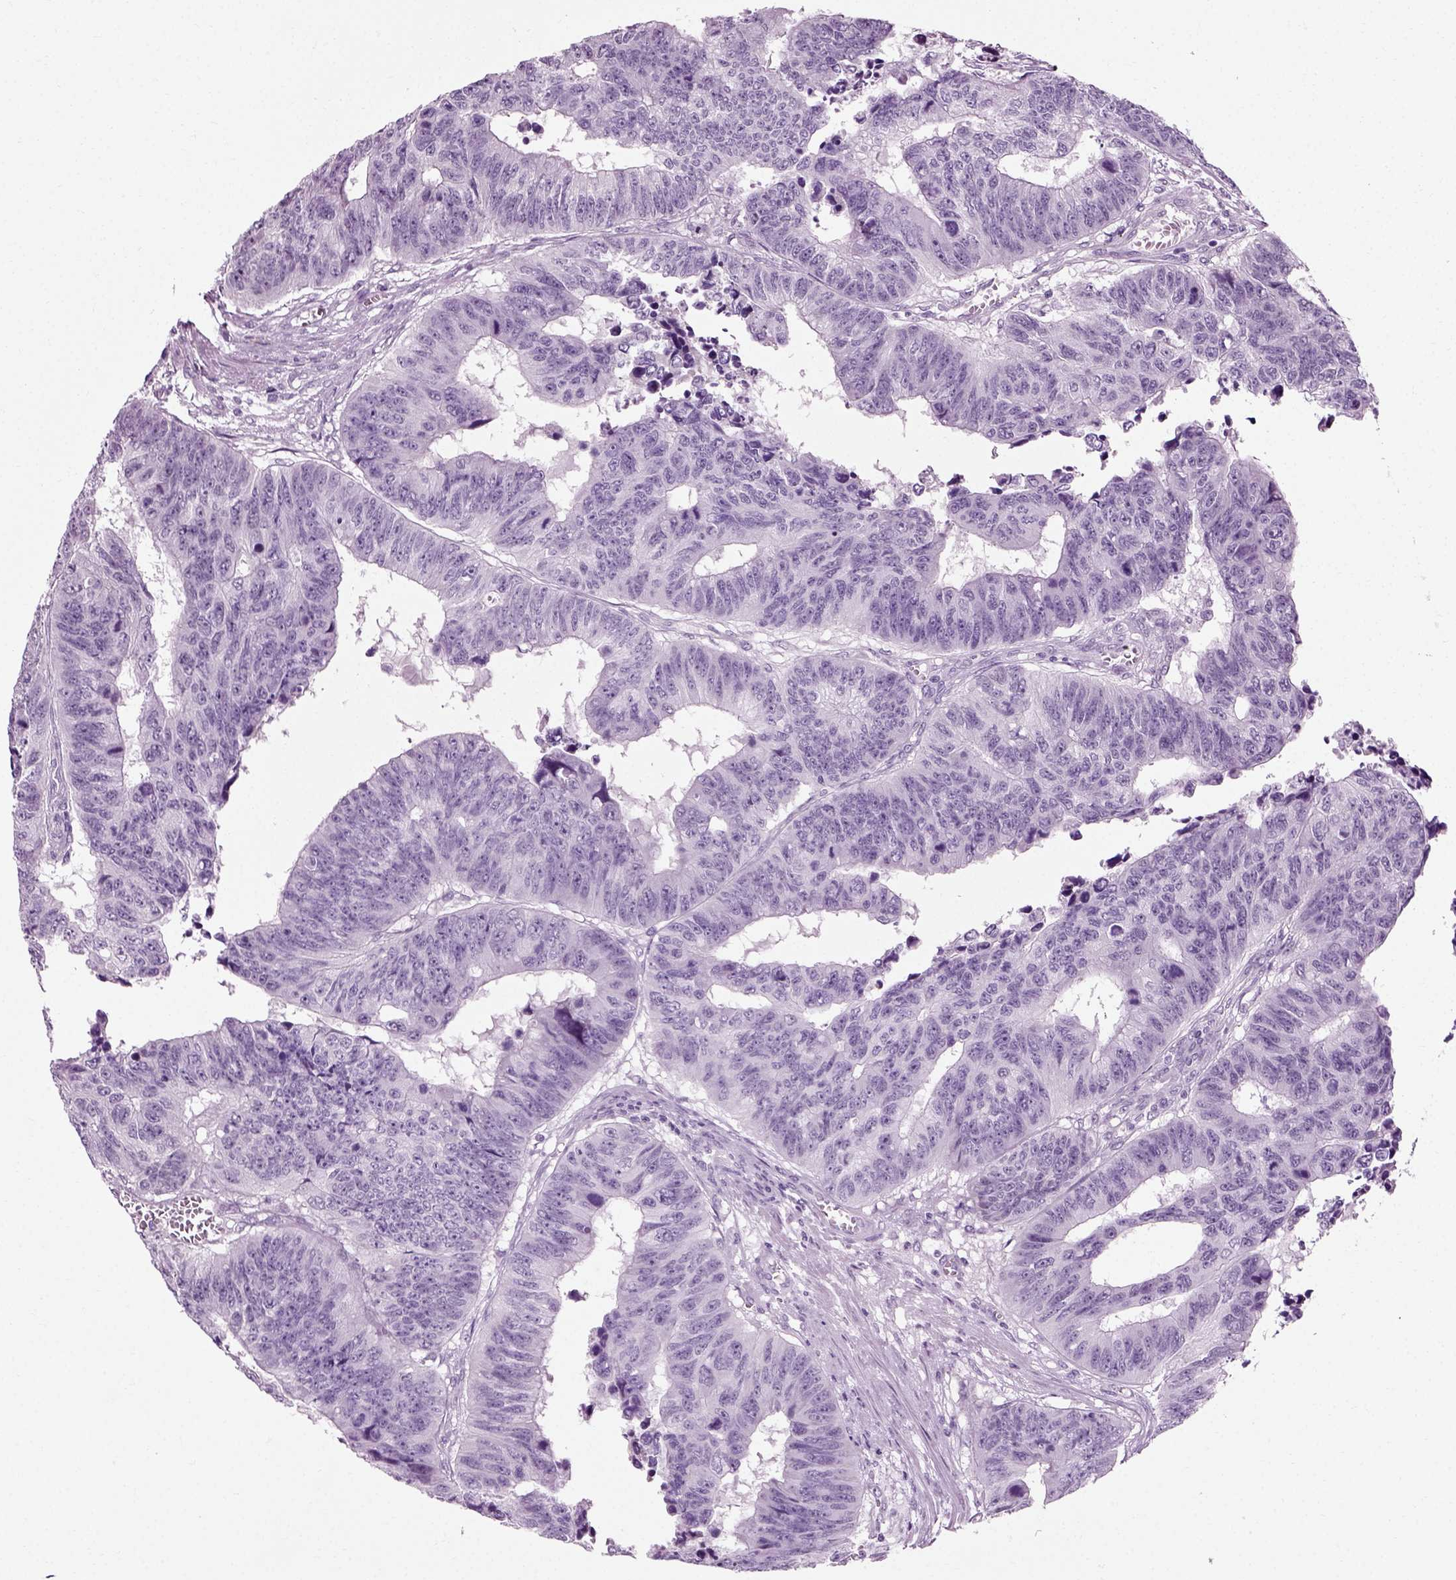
{"staining": {"intensity": "negative", "quantity": "none", "location": "none"}, "tissue": "colorectal cancer", "cell_type": "Tumor cells", "image_type": "cancer", "snomed": [{"axis": "morphology", "description": "Adenocarcinoma, NOS"}, {"axis": "topography", "description": "Rectum"}], "caption": "A high-resolution image shows IHC staining of adenocarcinoma (colorectal), which shows no significant expression in tumor cells.", "gene": "SLC26A8", "patient": {"sex": "female", "age": 85}}